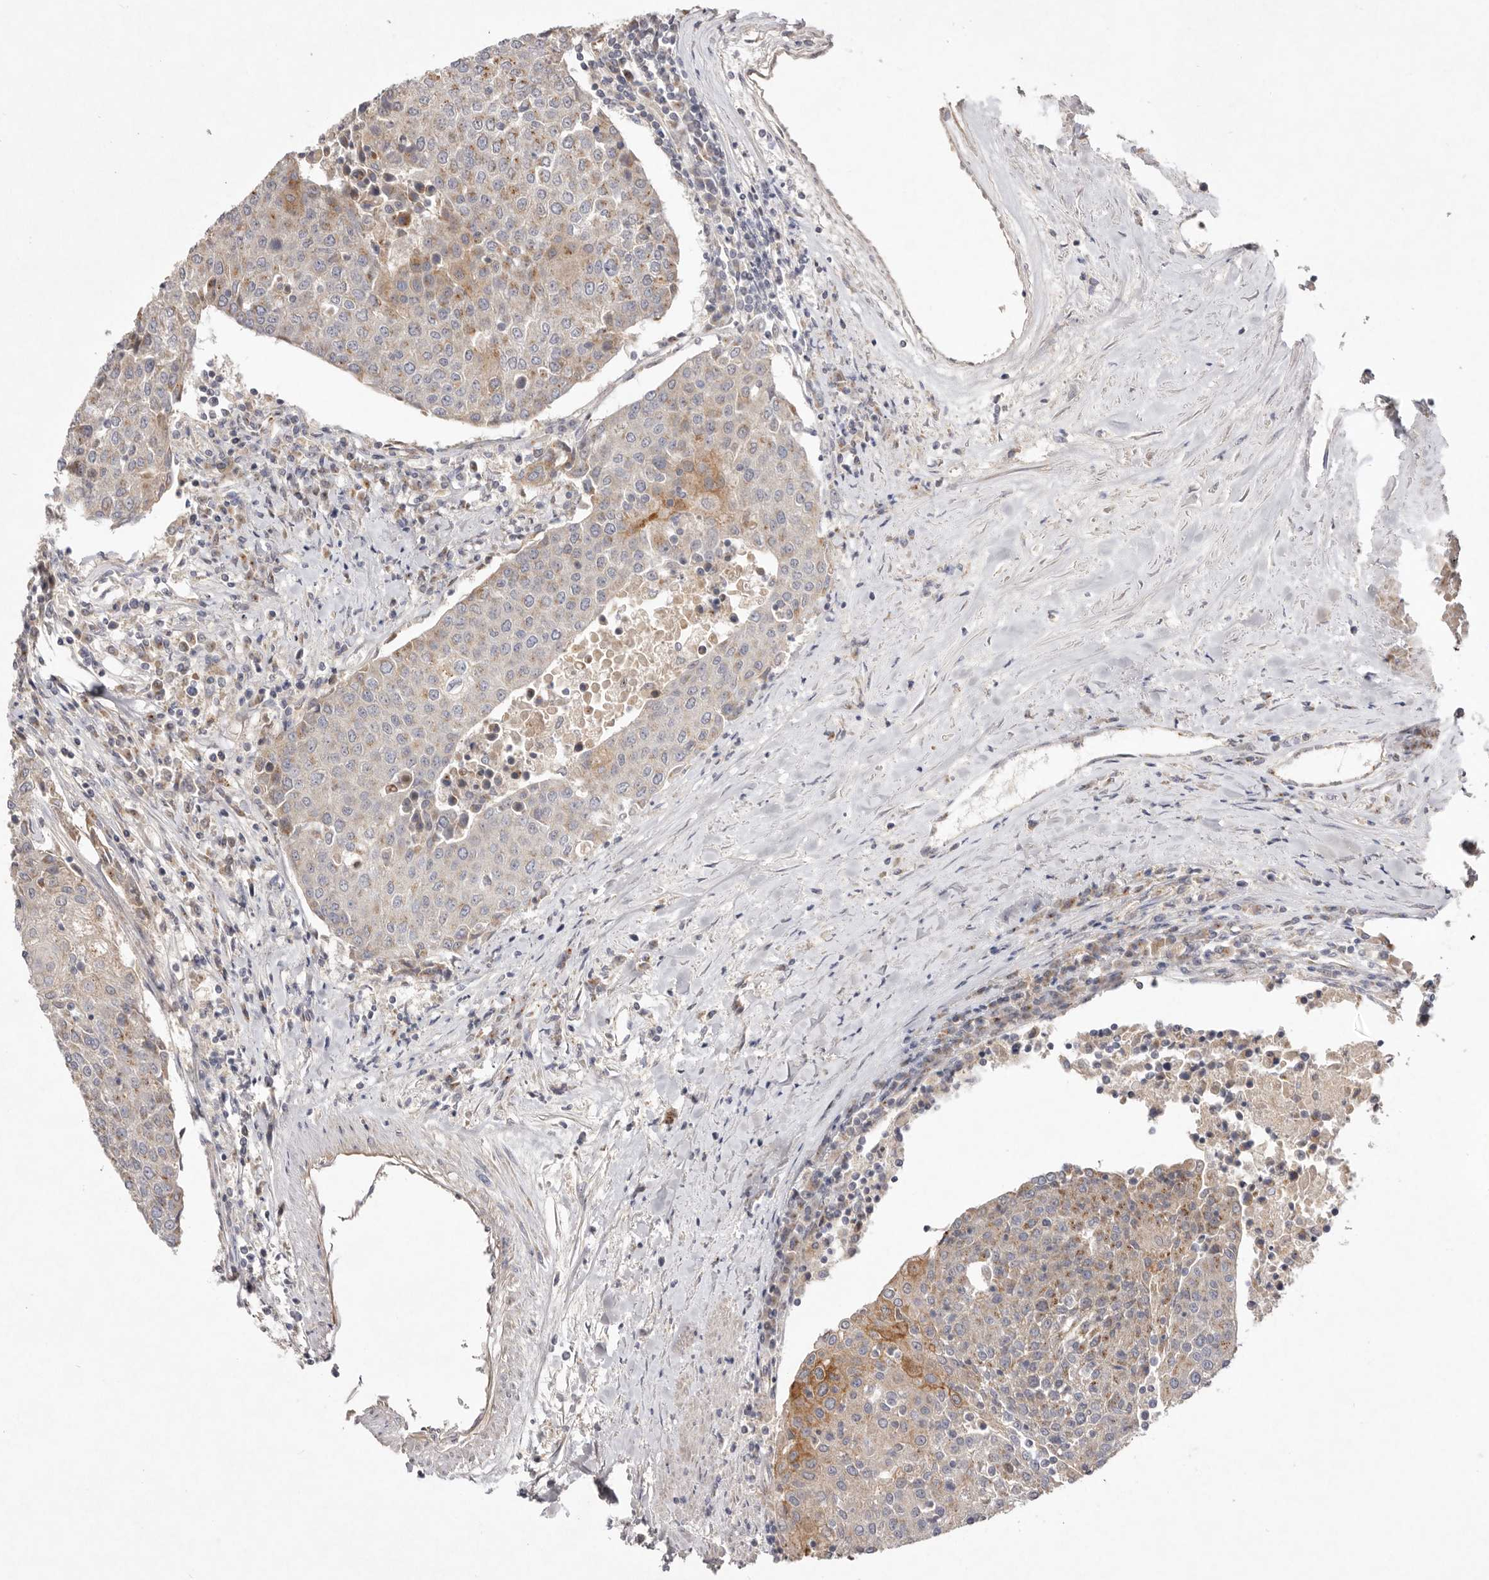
{"staining": {"intensity": "moderate", "quantity": ">75%", "location": "cytoplasmic/membranous"}, "tissue": "urothelial cancer", "cell_type": "Tumor cells", "image_type": "cancer", "snomed": [{"axis": "morphology", "description": "Urothelial carcinoma, High grade"}, {"axis": "topography", "description": "Urinary bladder"}], "caption": "This histopathology image exhibits urothelial cancer stained with IHC to label a protein in brown. The cytoplasmic/membranous of tumor cells show moderate positivity for the protein. Nuclei are counter-stained blue.", "gene": "USP24", "patient": {"sex": "female", "age": 85}}